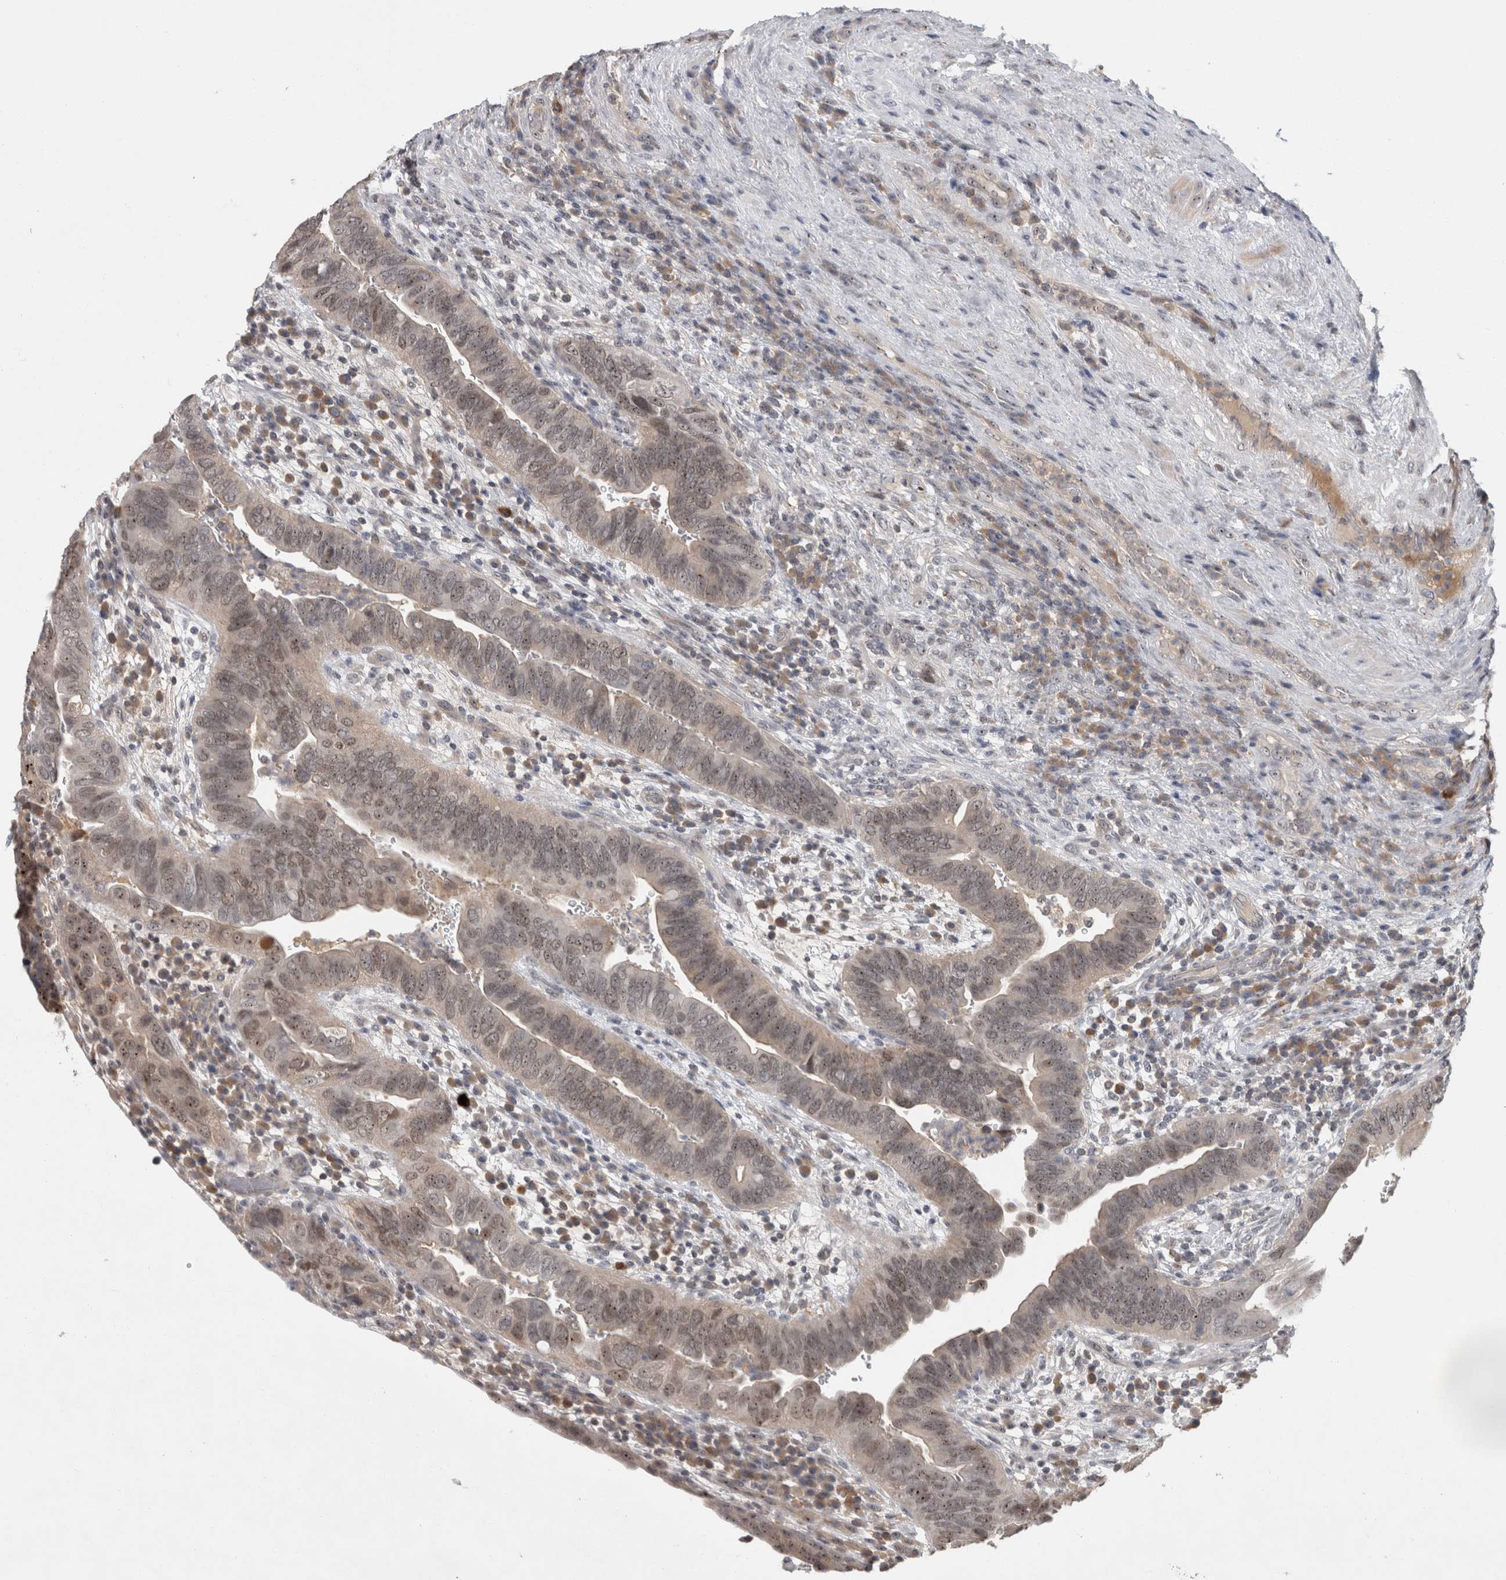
{"staining": {"intensity": "moderate", "quantity": ">75%", "location": "nuclear"}, "tissue": "urothelial cancer", "cell_type": "Tumor cells", "image_type": "cancer", "snomed": [{"axis": "morphology", "description": "Urothelial carcinoma, High grade"}, {"axis": "topography", "description": "Urinary bladder"}], "caption": "This is an image of immunohistochemistry (IHC) staining of urothelial cancer, which shows moderate expression in the nuclear of tumor cells.", "gene": "RBM28", "patient": {"sex": "female", "age": 82}}